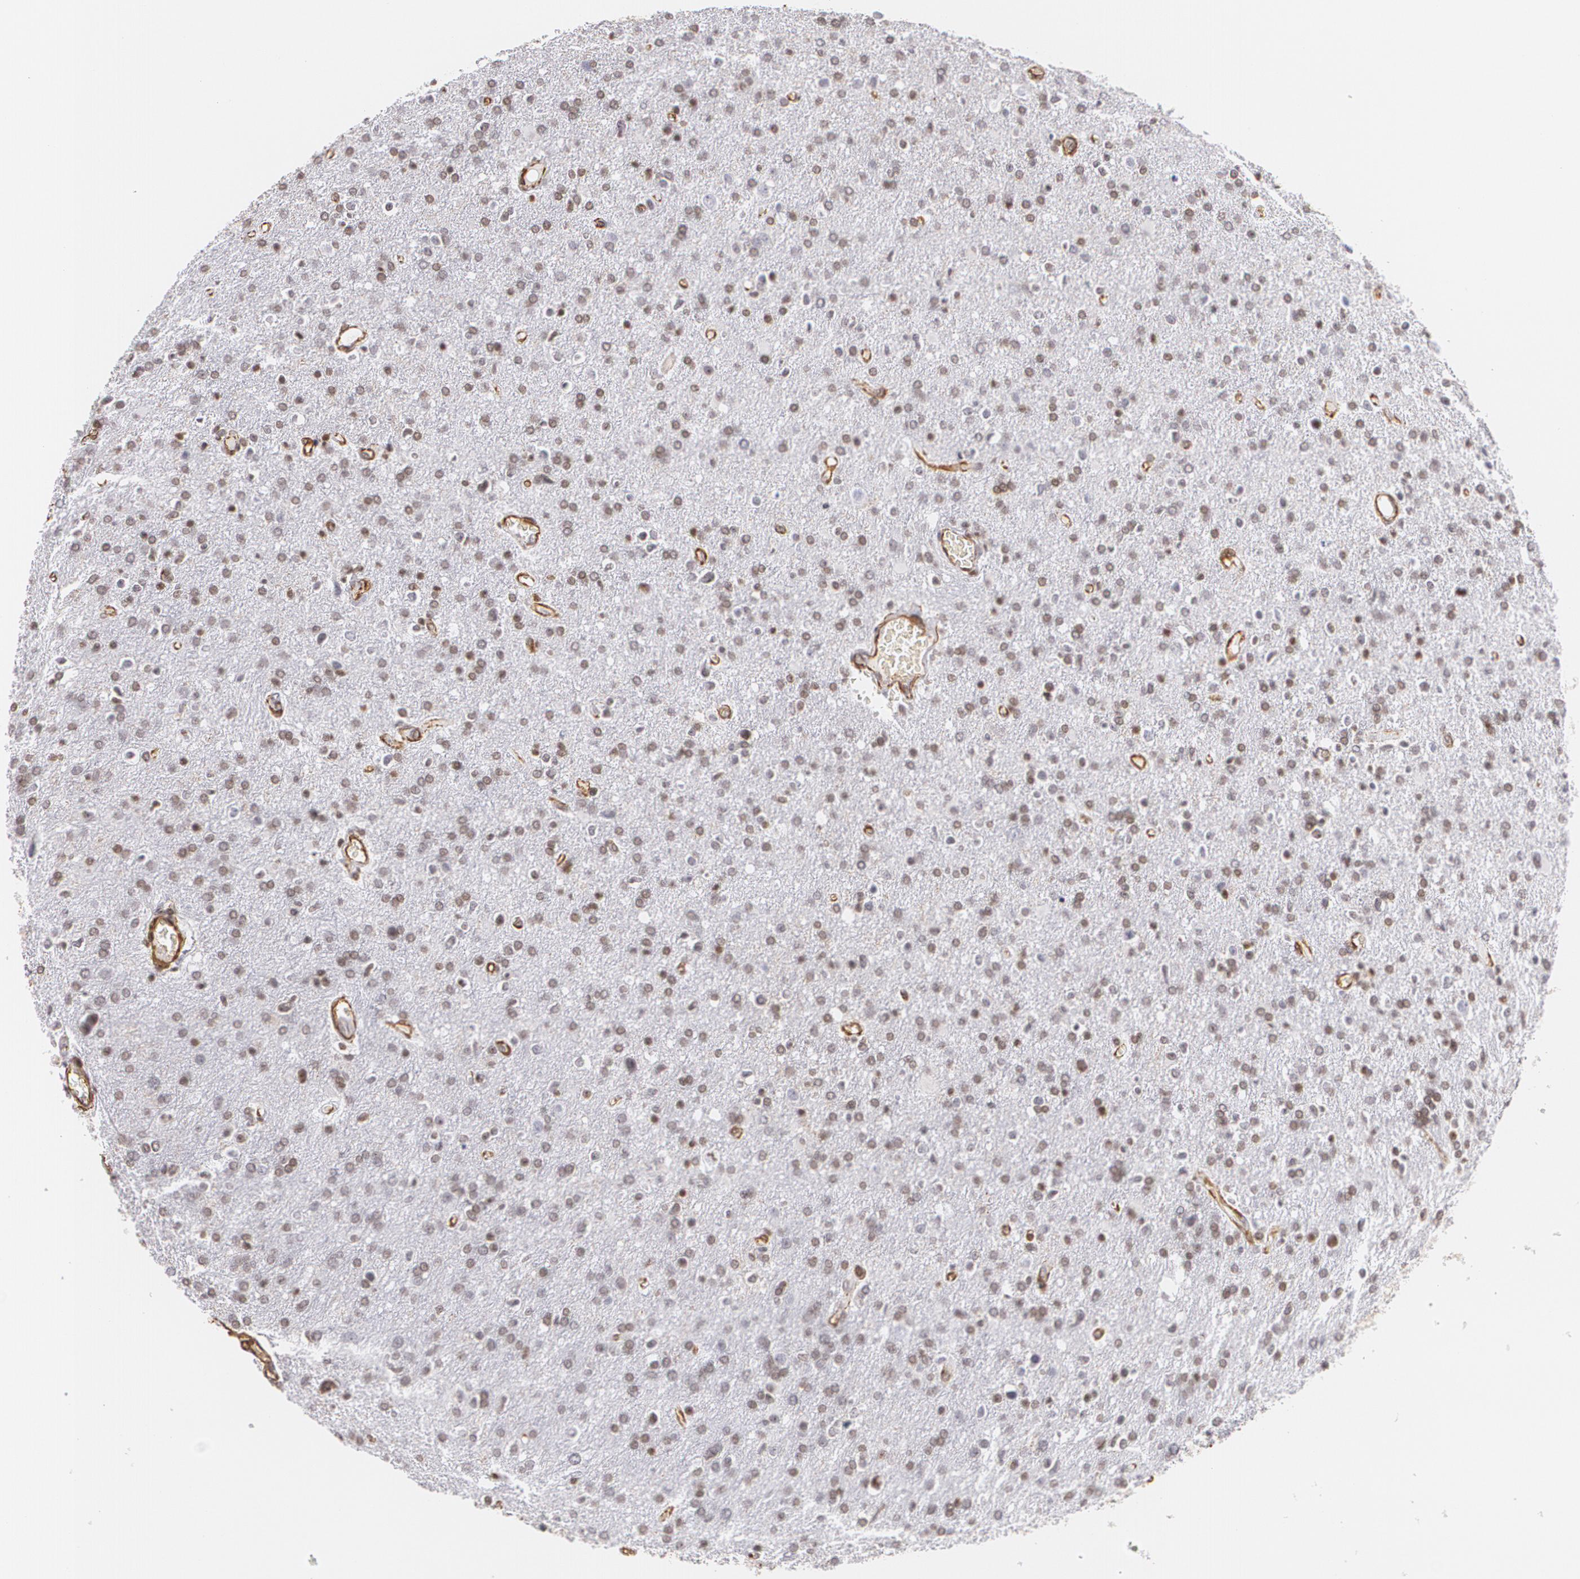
{"staining": {"intensity": "weak", "quantity": "25%-75%", "location": "nuclear"}, "tissue": "glioma", "cell_type": "Tumor cells", "image_type": "cancer", "snomed": [{"axis": "morphology", "description": "Glioma, malignant, High grade"}, {"axis": "topography", "description": "Brain"}], "caption": "Glioma tissue shows weak nuclear expression in about 25%-75% of tumor cells", "gene": "VAMP1", "patient": {"sex": "male", "age": 33}}